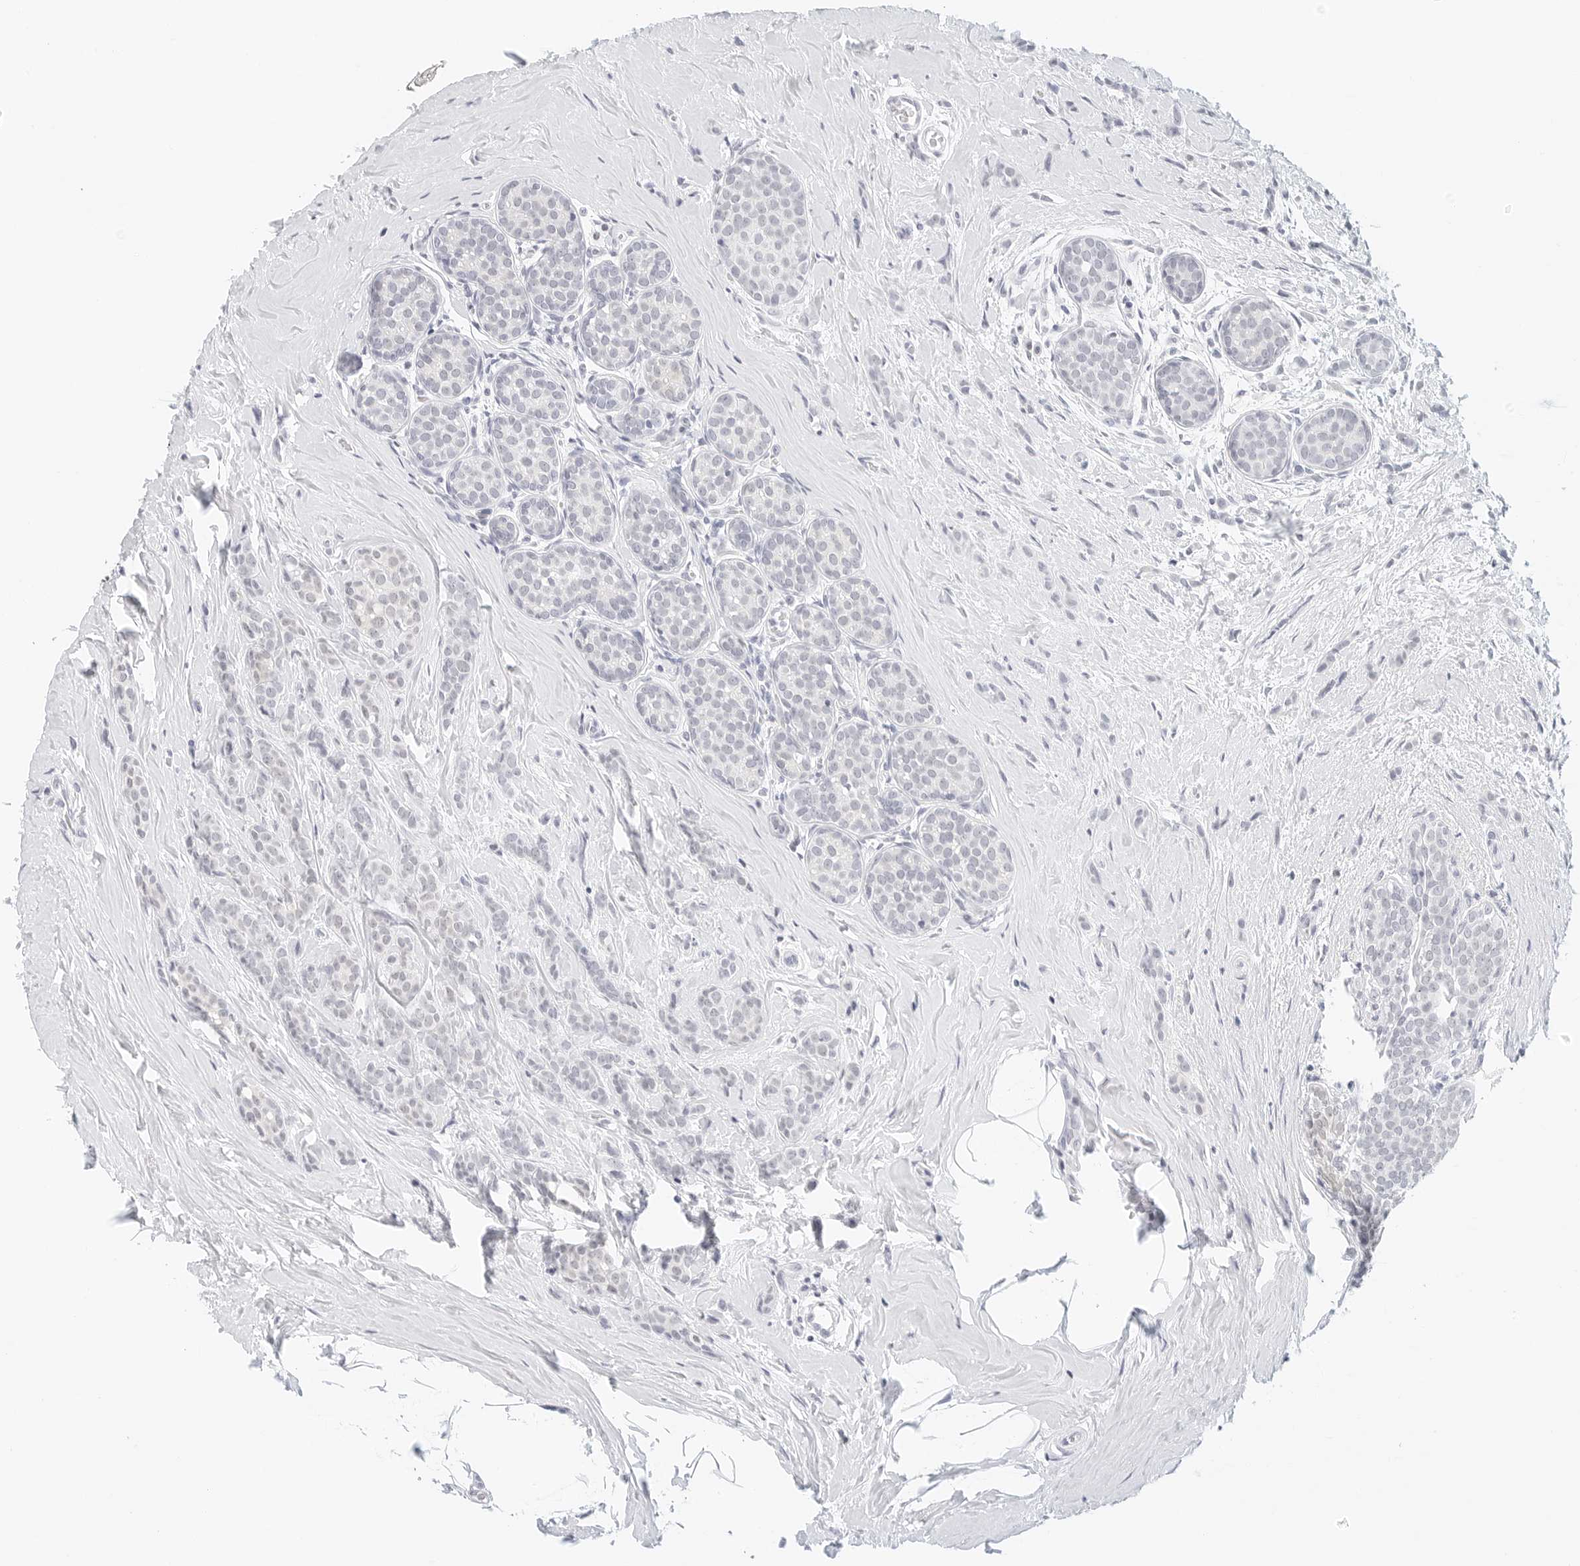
{"staining": {"intensity": "negative", "quantity": "none", "location": "none"}, "tissue": "breast cancer", "cell_type": "Tumor cells", "image_type": "cancer", "snomed": [{"axis": "morphology", "description": "Lobular carcinoma, in situ"}, {"axis": "morphology", "description": "Lobular carcinoma"}, {"axis": "topography", "description": "Breast"}], "caption": "A histopathology image of human breast cancer is negative for staining in tumor cells.", "gene": "CD22", "patient": {"sex": "female", "age": 41}}